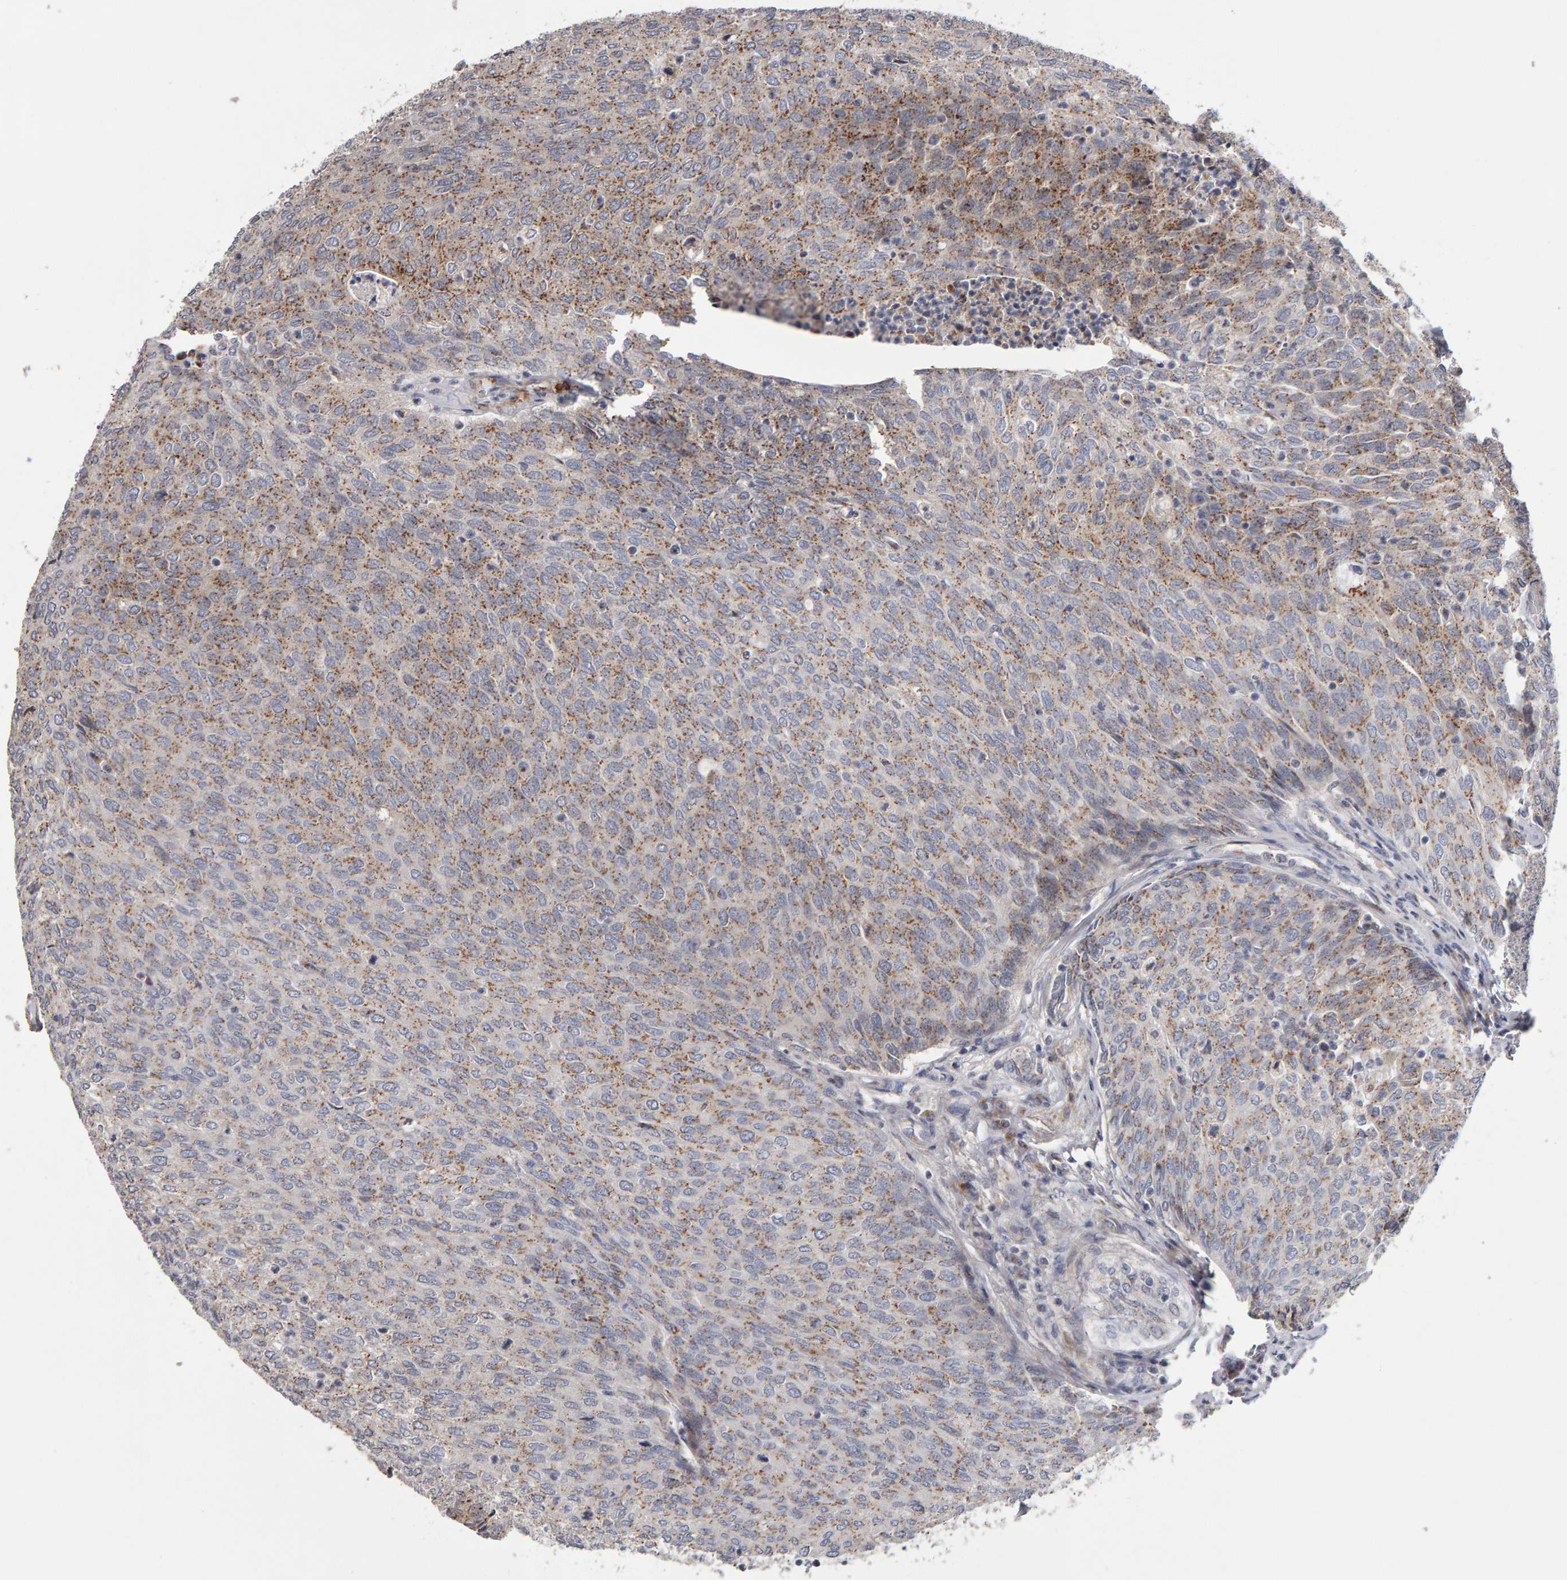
{"staining": {"intensity": "moderate", "quantity": ">75%", "location": "cytoplasmic/membranous"}, "tissue": "urothelial cancer", "cell_type": "Tumor cells", "image_type": "cancer", "snomed": [{"axis": "morphology", "description": "Urothelial carcinoma, Low grade"}, {"axis": "topography", "description": "Urinary bladder"}], "caption": "Tumor cells show medium levels of moderate cytoplasmic/membranous staining in about >75% of cells in urothelial carcinoma (low-grade).", "gene": "CANT1", "patient": {"sex": "female", "age": 79}}